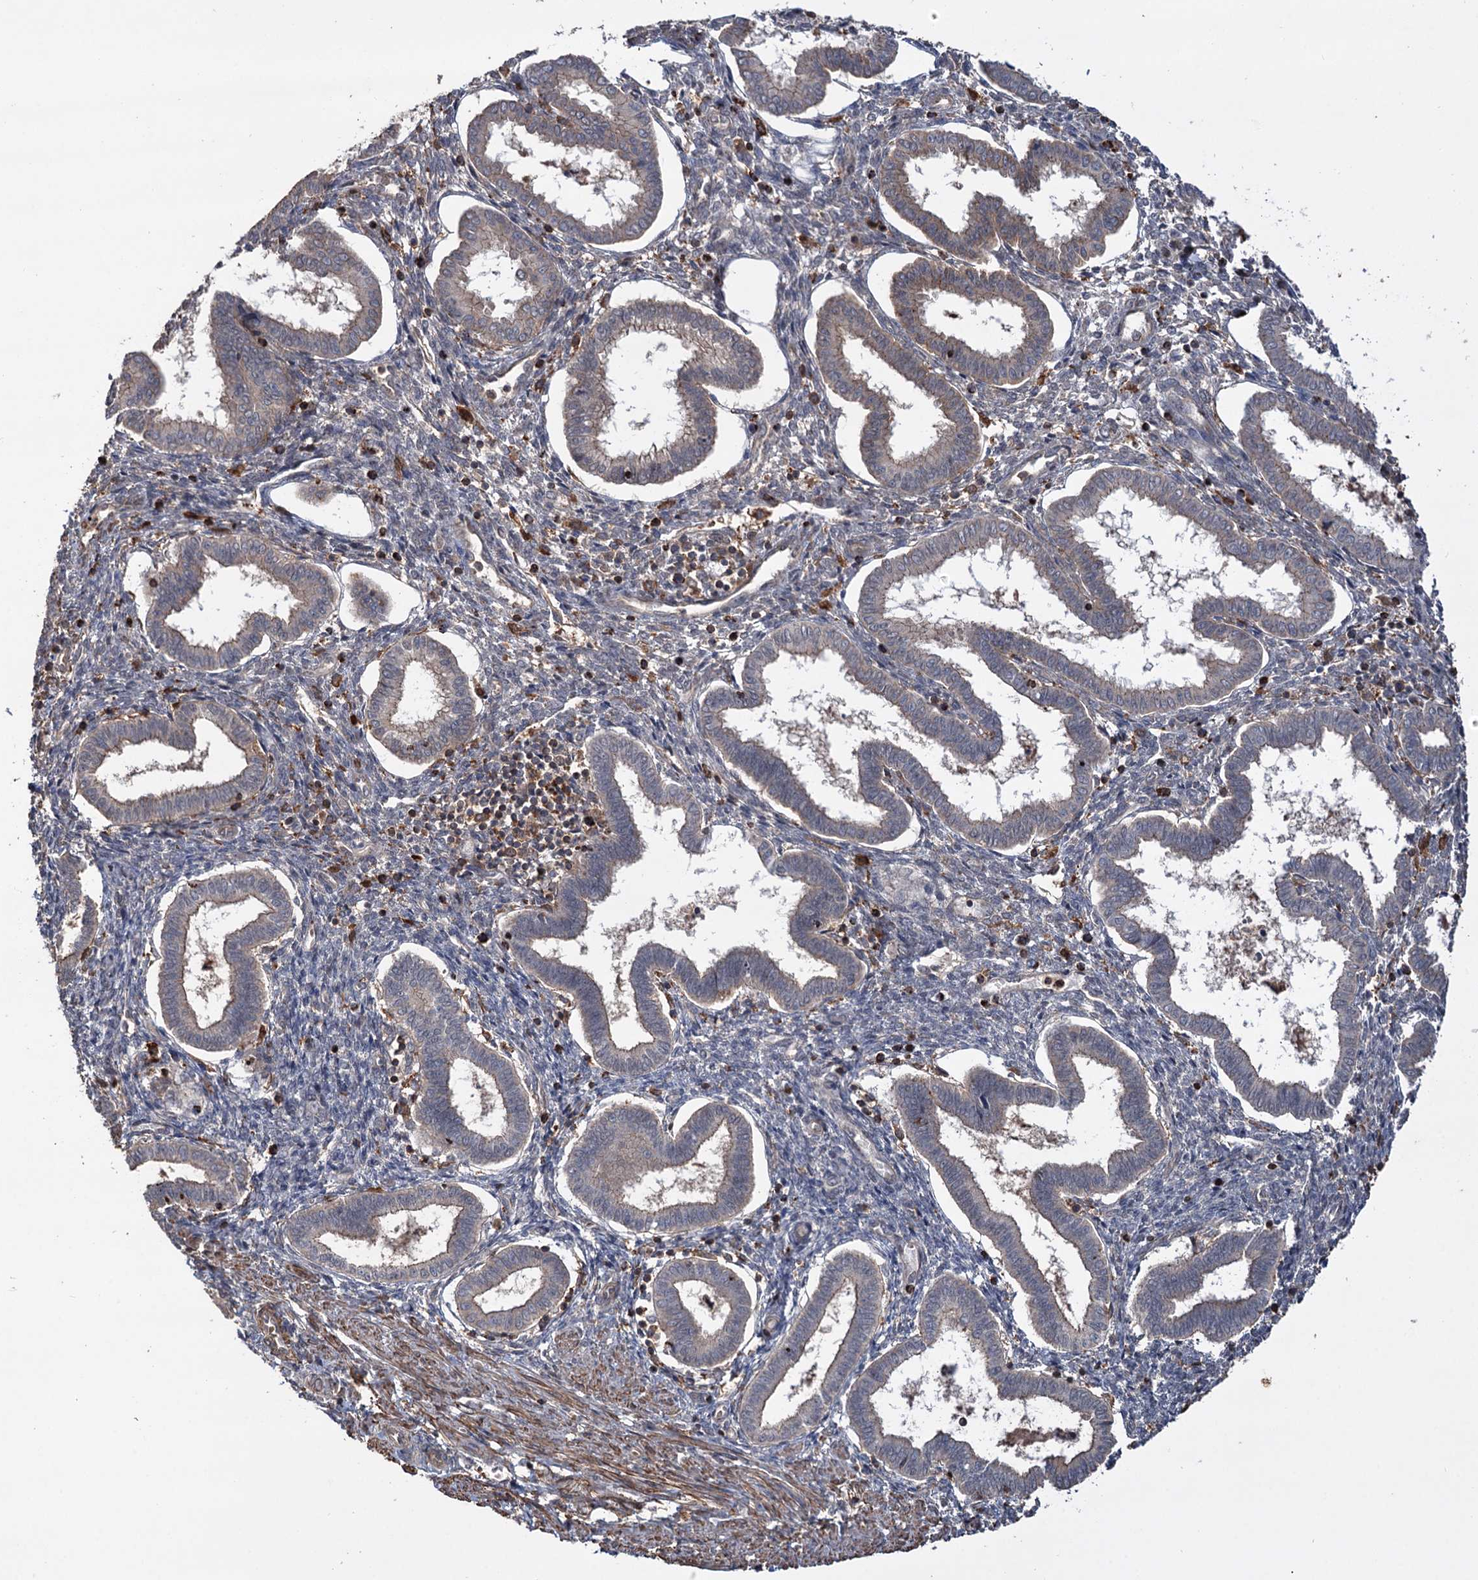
{"staining": {"intensity": "moderate", "quantity": "<25%", "location": "cytoplasmic/membranous"}, "tissue": "endometrium", "cell_type": "Cells in endometrial stroma", "image_type": "normal", "snomed": [{"axis": "morphology", "description": "Normal tissue, NOS"}, {"axis": "topography", "description": "Endometrium"}], "caption": "This micrograph shows unremarkable endometrium stained with immunohistochemistry to label a protein in brown. The cytoplasmic/membranous of cells in endometrial stroma show moderate positivity for the protein. Nuclei are counter-stained blue.", "gene": "GRIP1", "patient": {"sex": "female", "age": 24}}